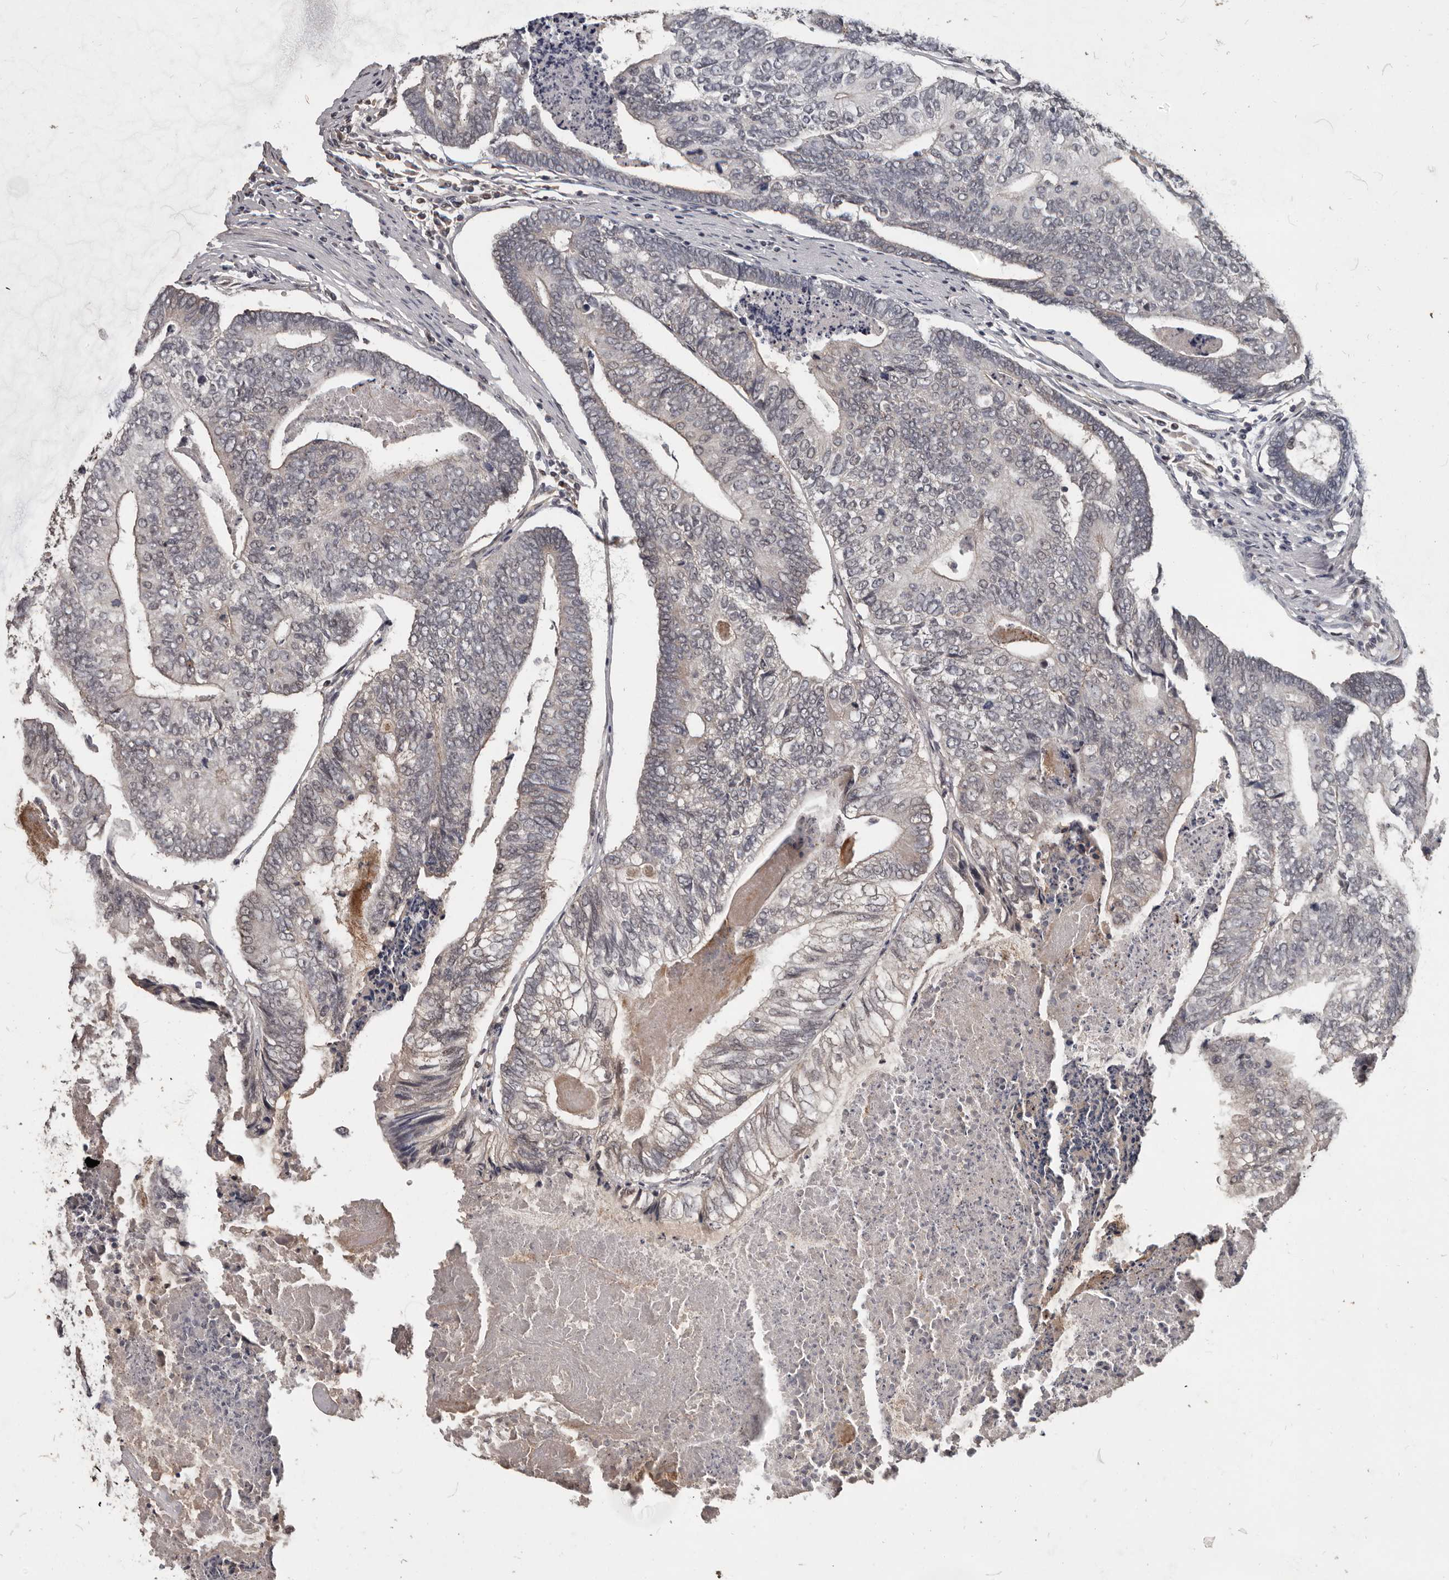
{"staining": {"intensity": "weak", "quantity": "<25%", "location": "cytoplasmic/membranous"}, "tissue": "colorectal cancer", "cell_type": "Tumor cells", "image_type": "cancer", "snomed": [{"axis": "morphology", "description": "Adenocarcinoma, NOS"}, {"axis": "topography", "description": "Colon"}], "caption": "IHC histopathology image of human adenocarcinoma (colorectal) stained for a protein (brown), which displays no positivity in tumor cells. (Stains: DAB (3,3'-diaminobenzidine) immunohistochemistry (IHC) with hematoxylin counter stain, Microscopy: brightfield microscopy at high magnification).", "gene": "ZFP14", "patient": {"sex": "female", "age": 67}}